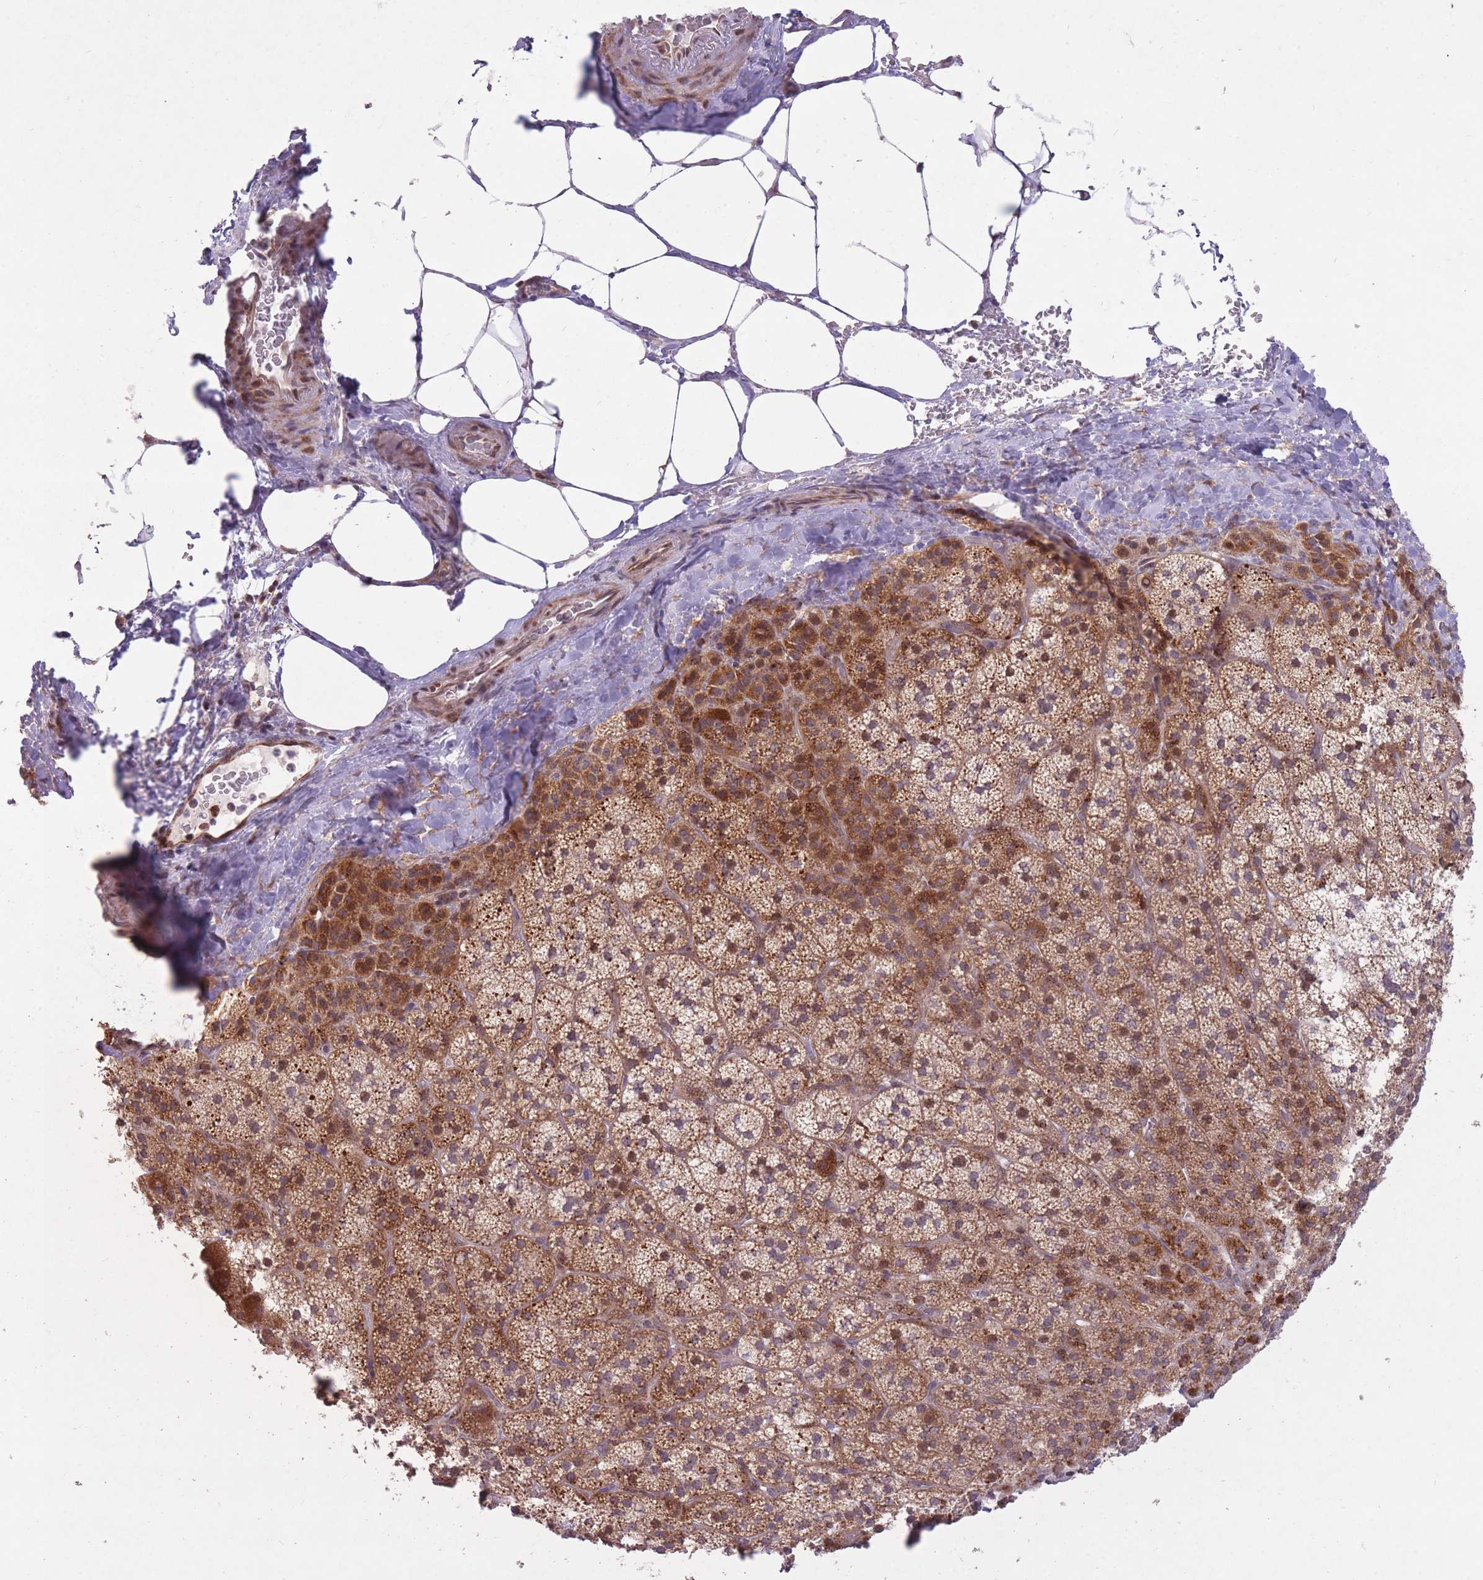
{"staining": {"intensity": "strong", "quantity": ">75%", "location": "cytoplasmic/membranous,nuclear"}, "tissue": "adrenal gland", "cell_type": "Glandular cells", "image_type": "normal", "snomed": [{"axis": "morphology", "description": "Normal tissue, NOS"}, {"axis": "topography", "description": "Adrenal gland"}], "caption": "This micrograph reveals immunohistochemistry (IHC) staining of normal human adrenal gland, with high strong cytoplasmic/membranous,nuclear expression in approximately >75% of glandular cells.", "gene": "DPYSL4", "patient": {"sex": "female", "age": 58}}